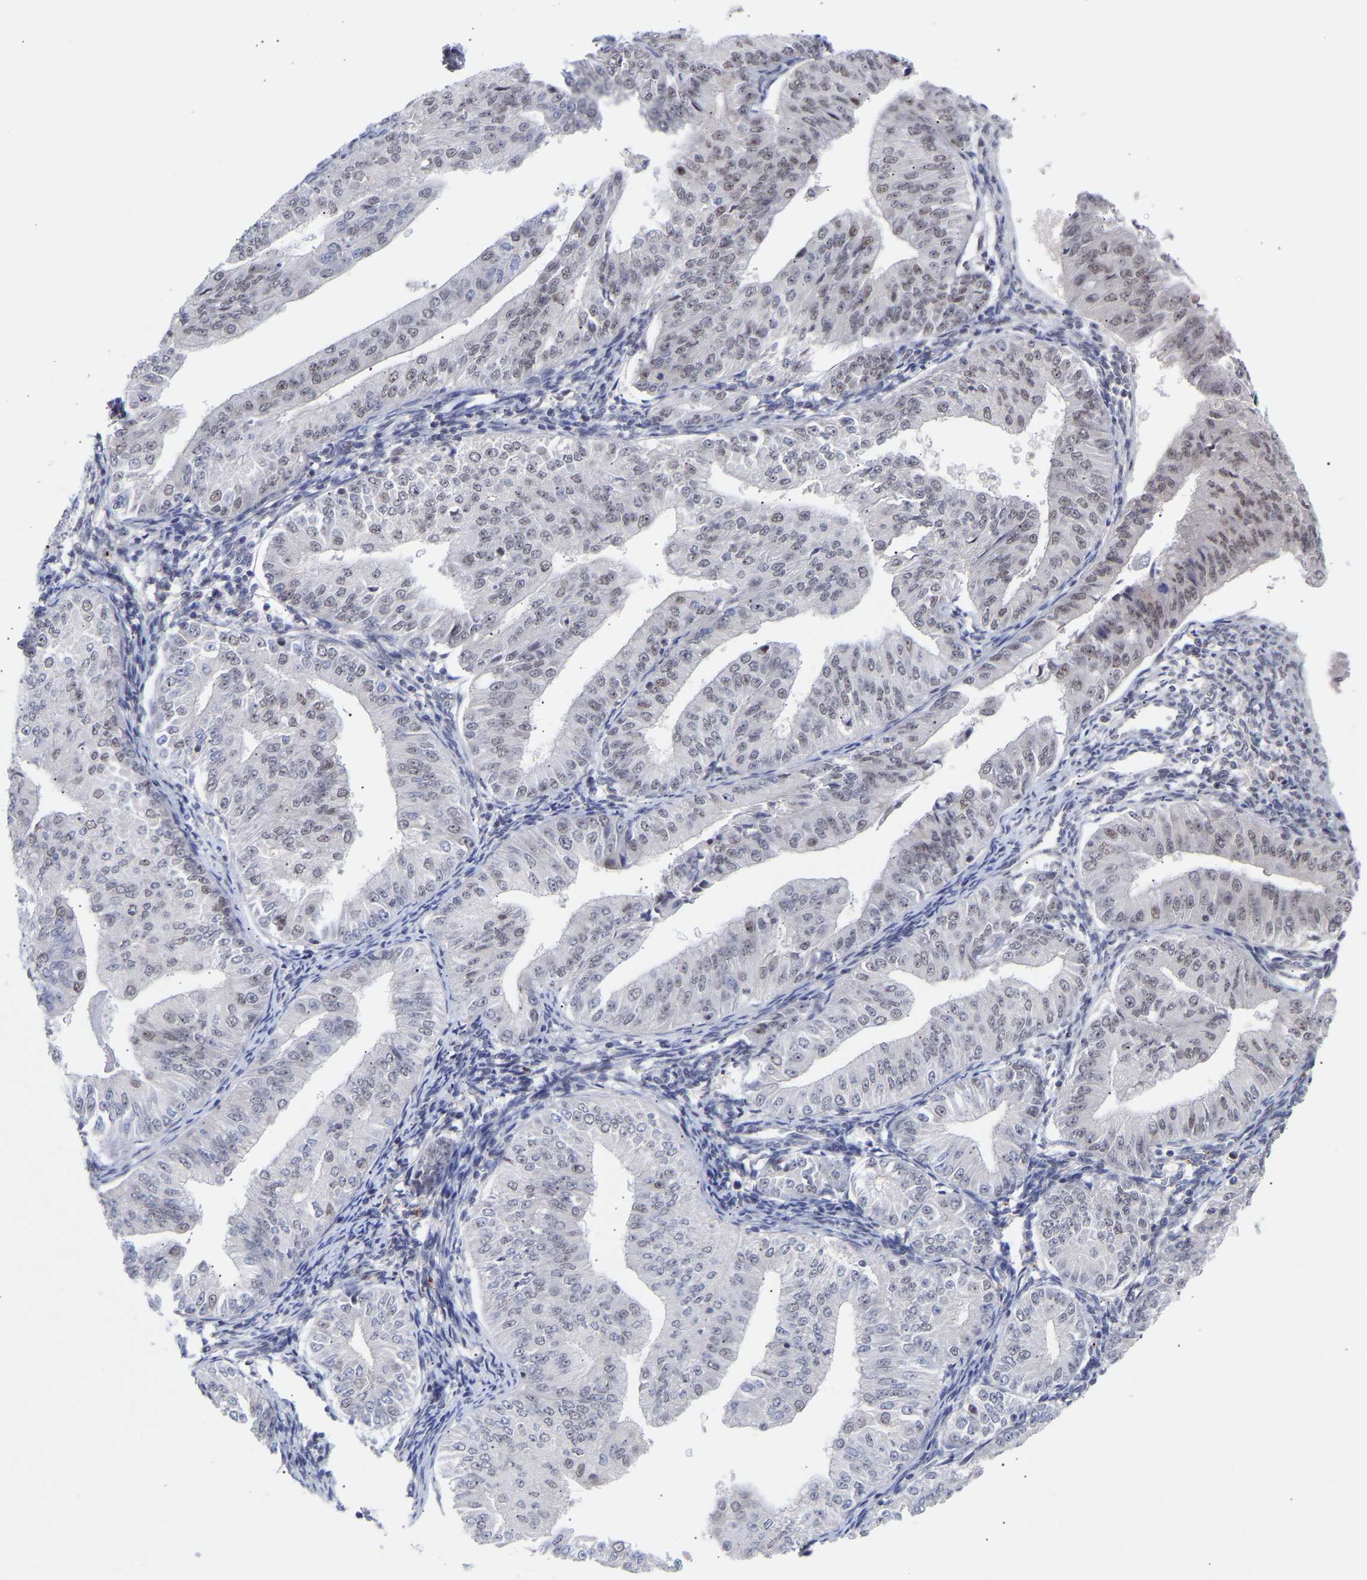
{"staining": {"intensity": "negative", "quantity": "none", "location": "none"}, "tissue": "endometrial cancer", "cell_type": "Tumor cells", "image_type": "cancer", "snomed": [{"axis": "morphology", "description": "Normal tissue, NOS"}, {"axis": "morphology", "description": "Adenocarcinoma, NOS"}, {"axis": "topography", "description": "Endometrium"}], "caption": "A micrograph of endometrial adenocarcinoma stained for a protein exhibits no brown staining in tumor cells.", "gene": "RBM15", "patient": {"sex": "female", "age": 53}}